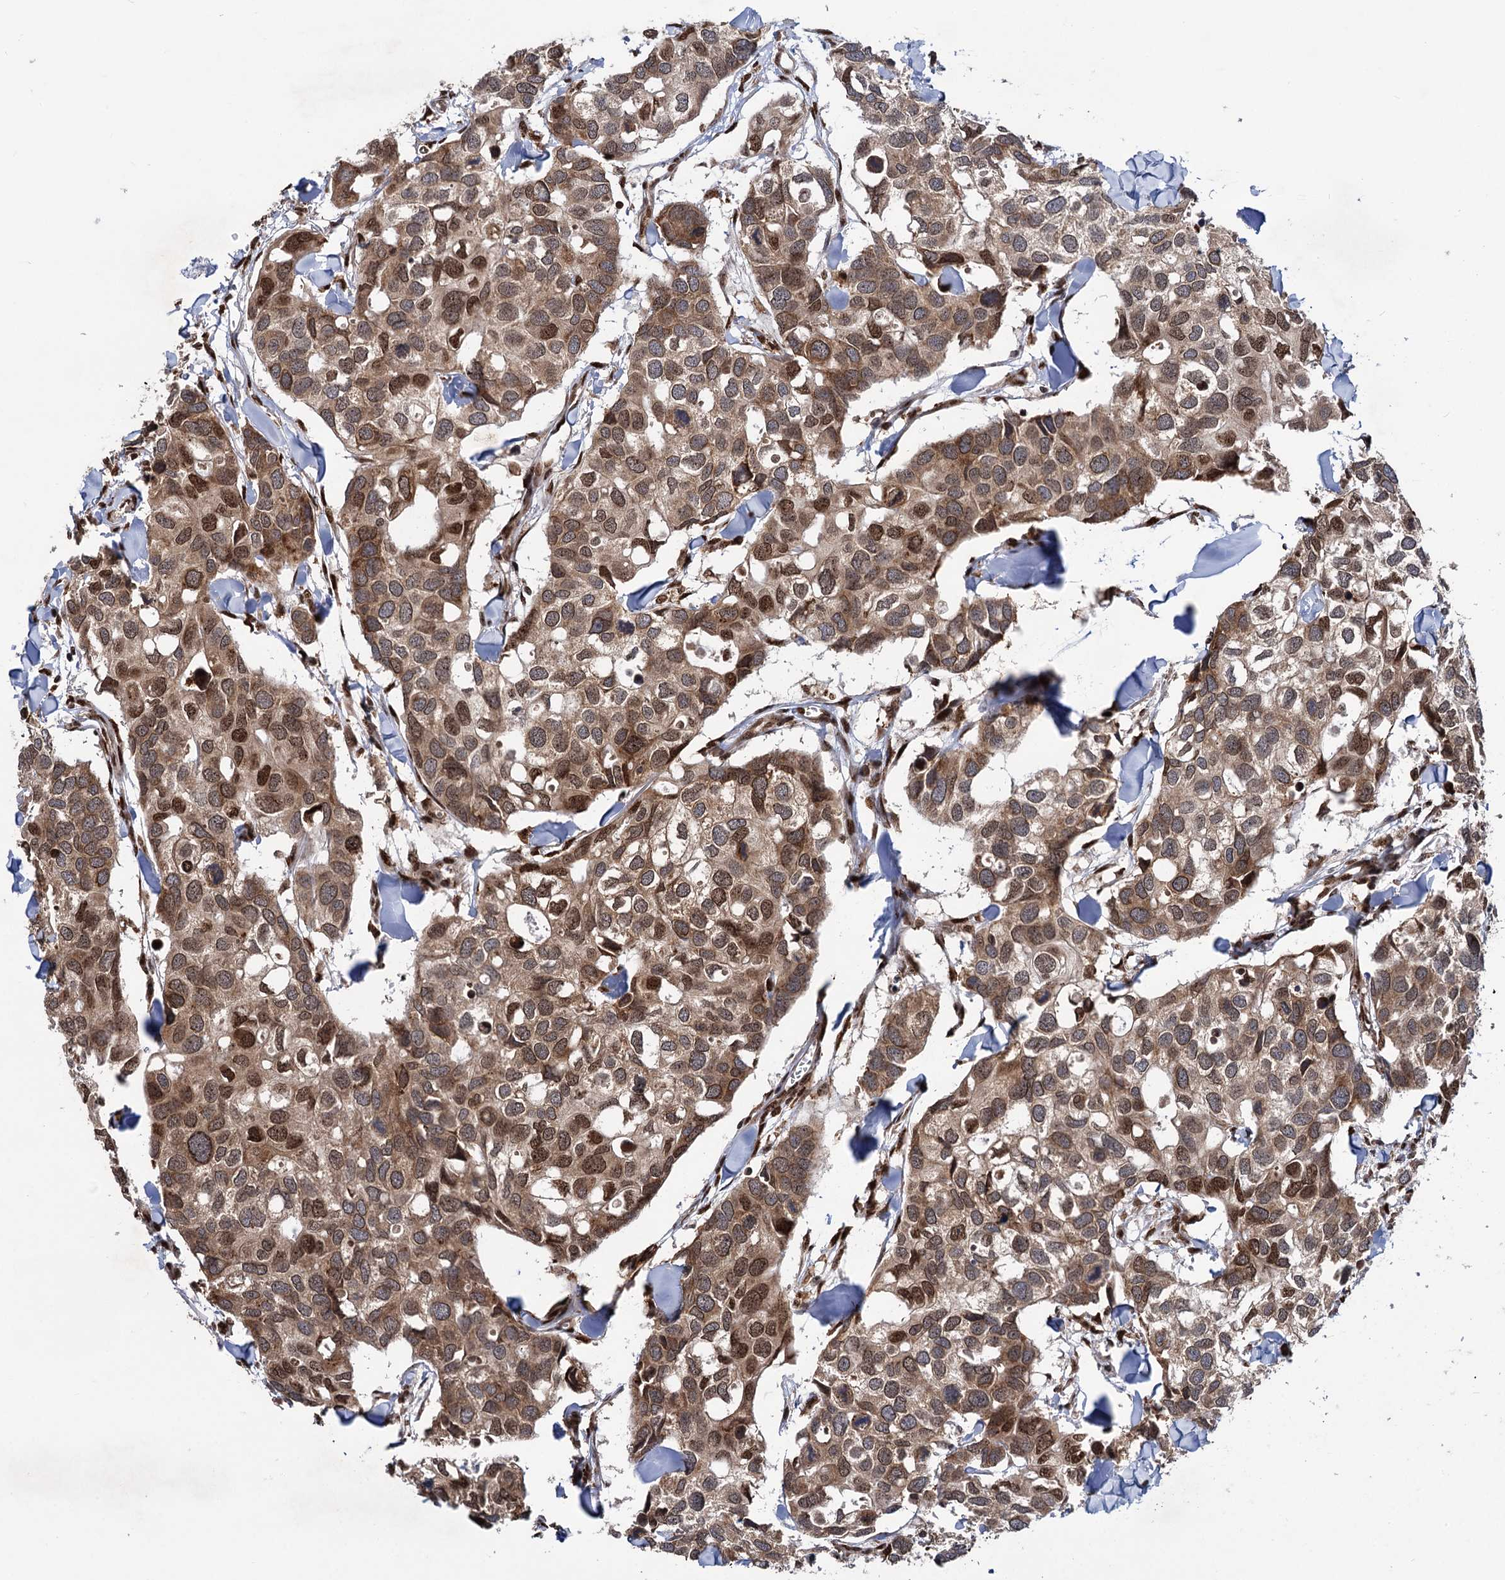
{"staining": {"intensity": "moderate", "quantity": ">75%", "location": "cytoplasmic/membranous,nuclear"}, "tissue": "breast cancer", "cell_type": "Tumor cells", "image_type": "cancer", "snomed": [{"axis": "morphology", "description": "Duct carcinoma"}, {"axis": "topography", "description": "Breast"}], "caption": "Immunohistochemistry of human invasive ductal carcinoma (breast) demonstrates medium levels of moderate cytoplasmic/membranous and nuclear expression in approximately >75% of tumor cells.", "gene": "MESD", "patient": {"sex": "female", "age": 83}}